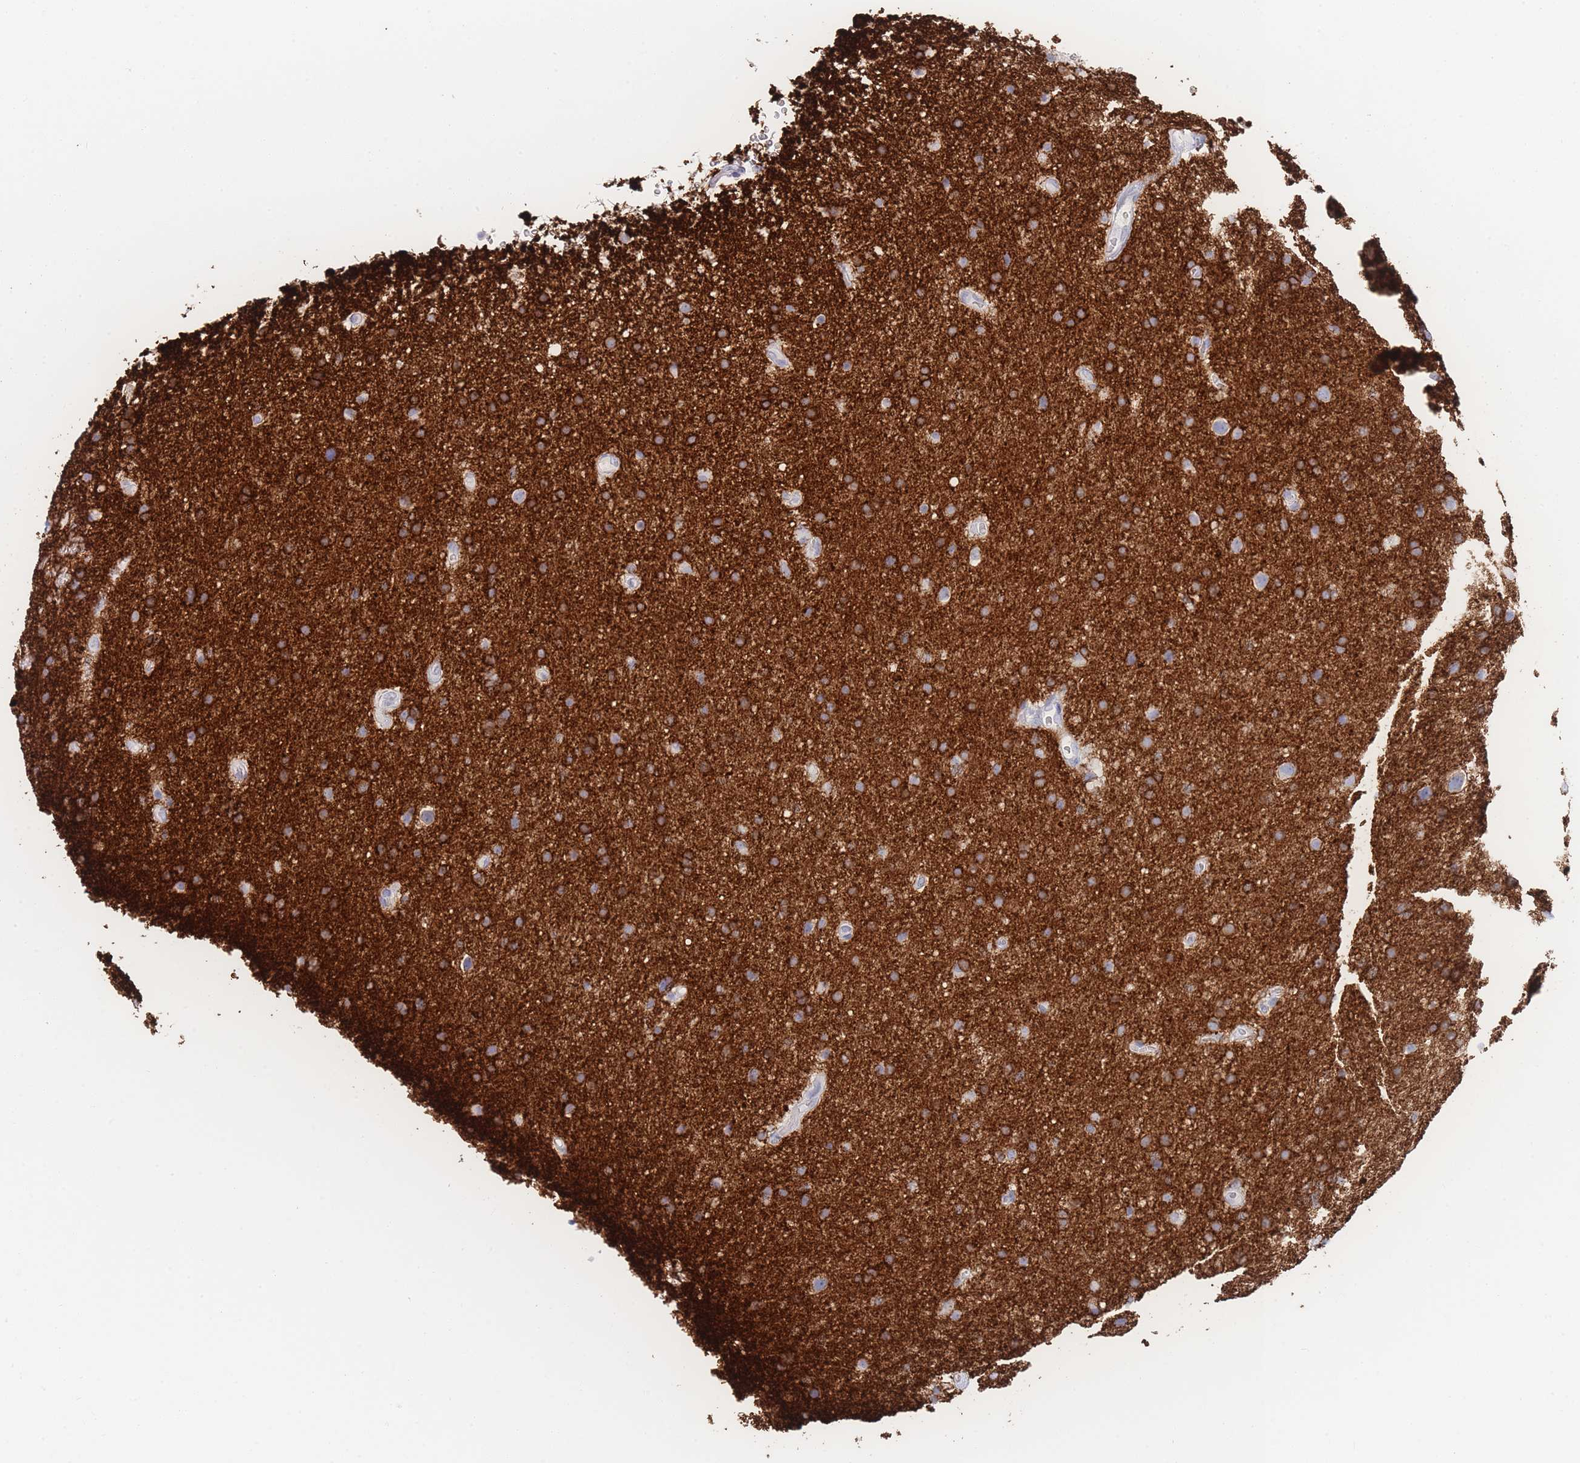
{"staining": {"intensity": "negative", "quantity": "none", "location": "none"}, "tissue": "glioma", "cell_type": "Tumor cells", "image_type": "cancer", "snomed": [{"axis": "morphology", "description": "Glioma, malignant, Low grade"}, {"axis": "topography", "description": "Brain"}], "caption": "IHC photomicrograph of human malignant low-grade glioma stained for a protein (brown), which demonstrates no staining in tumor cells. (Brightfield microscopy of DAB immunohistochemistry at high magnification).", "gene": "LRRC37A", "patient": {"sex": "female", "age": 32}}